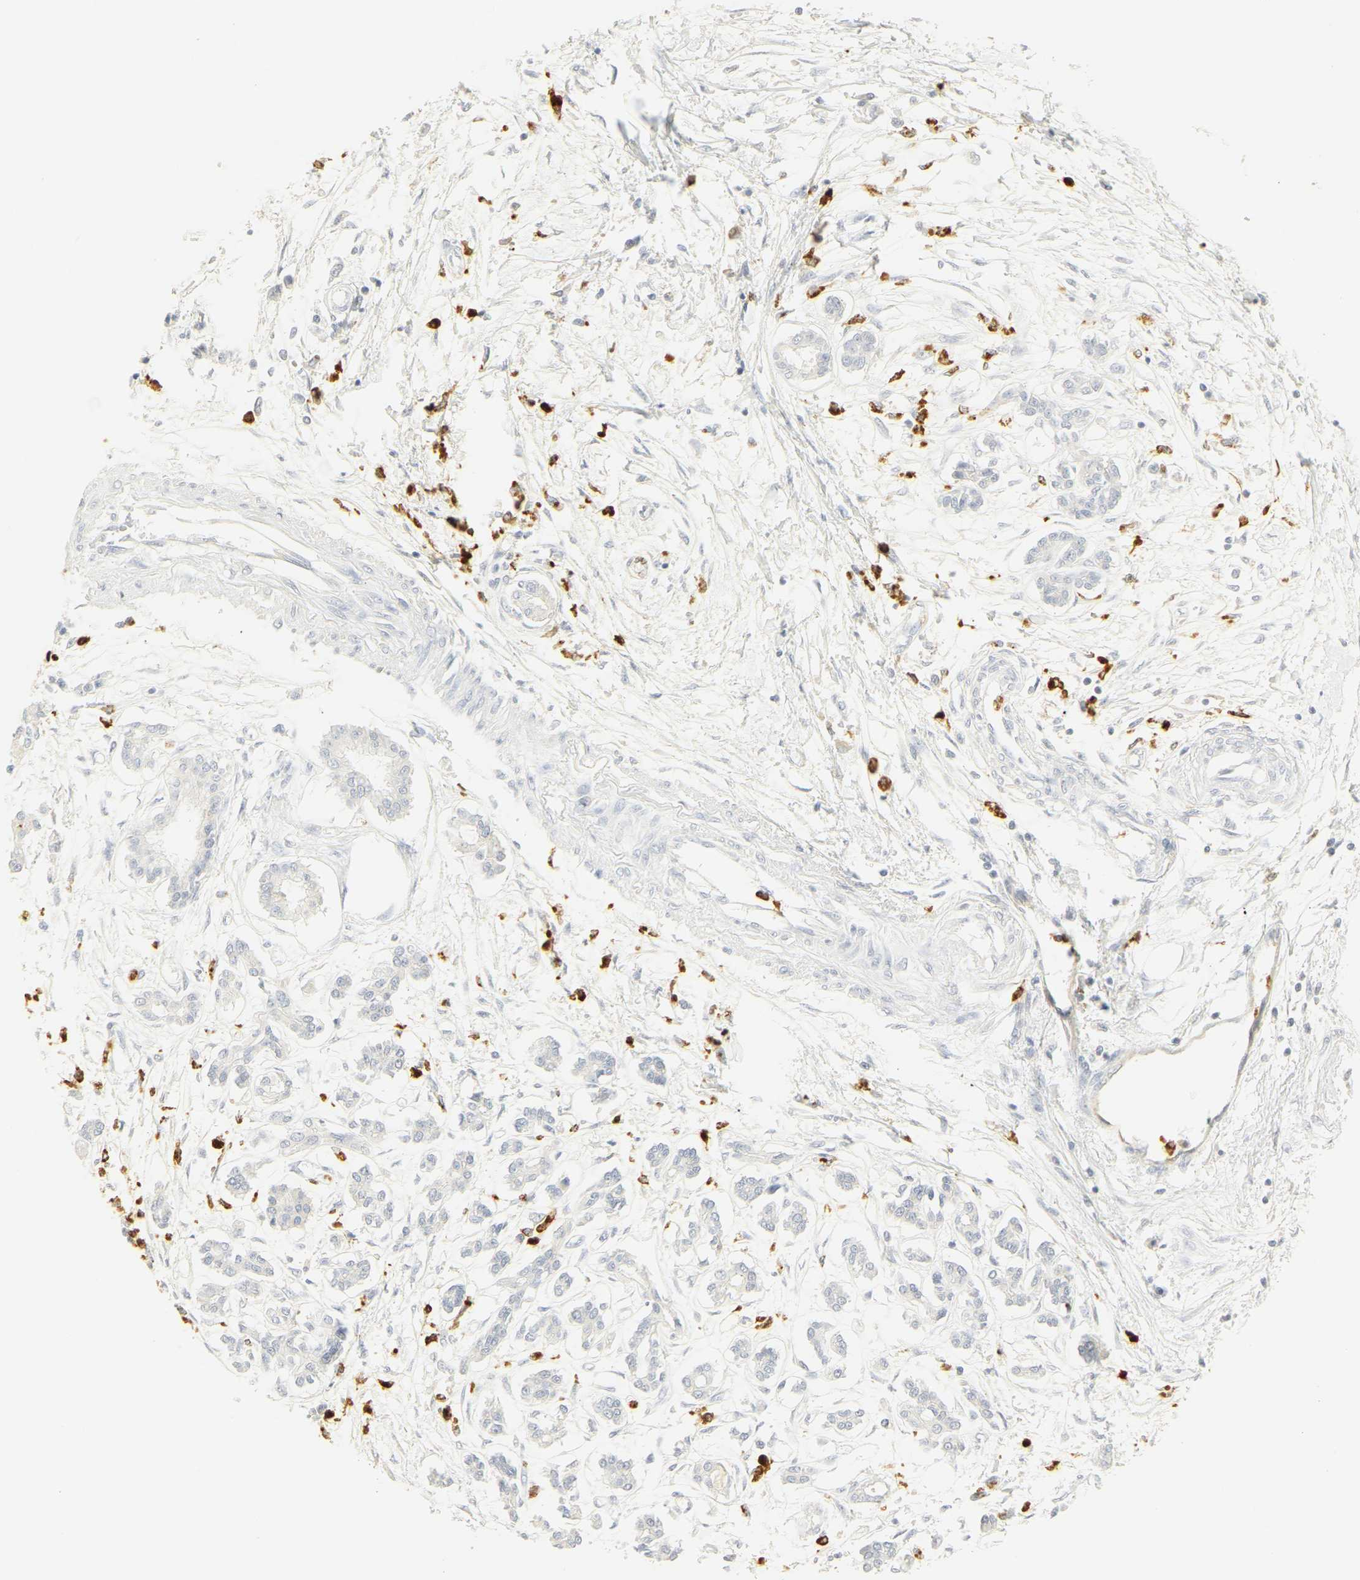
{"staining": {"intensity": "negative", "quantity": "none", "location": "none"}, "tissue": "pancreatic cancer", "cell_type": "Tumor cells", "image_type": "cancer", "snomed": [{"axis": "morphology", "description": "Adenocarcinoma, NOS"}, {"axis": "topography", "description": "Pancreas"}], "caption": "Tumor cells show no significant protein staining in adenocarcinoma (pancreatic).", "gene": "MPO", "patient": {"sex": "male", "age": 56}}